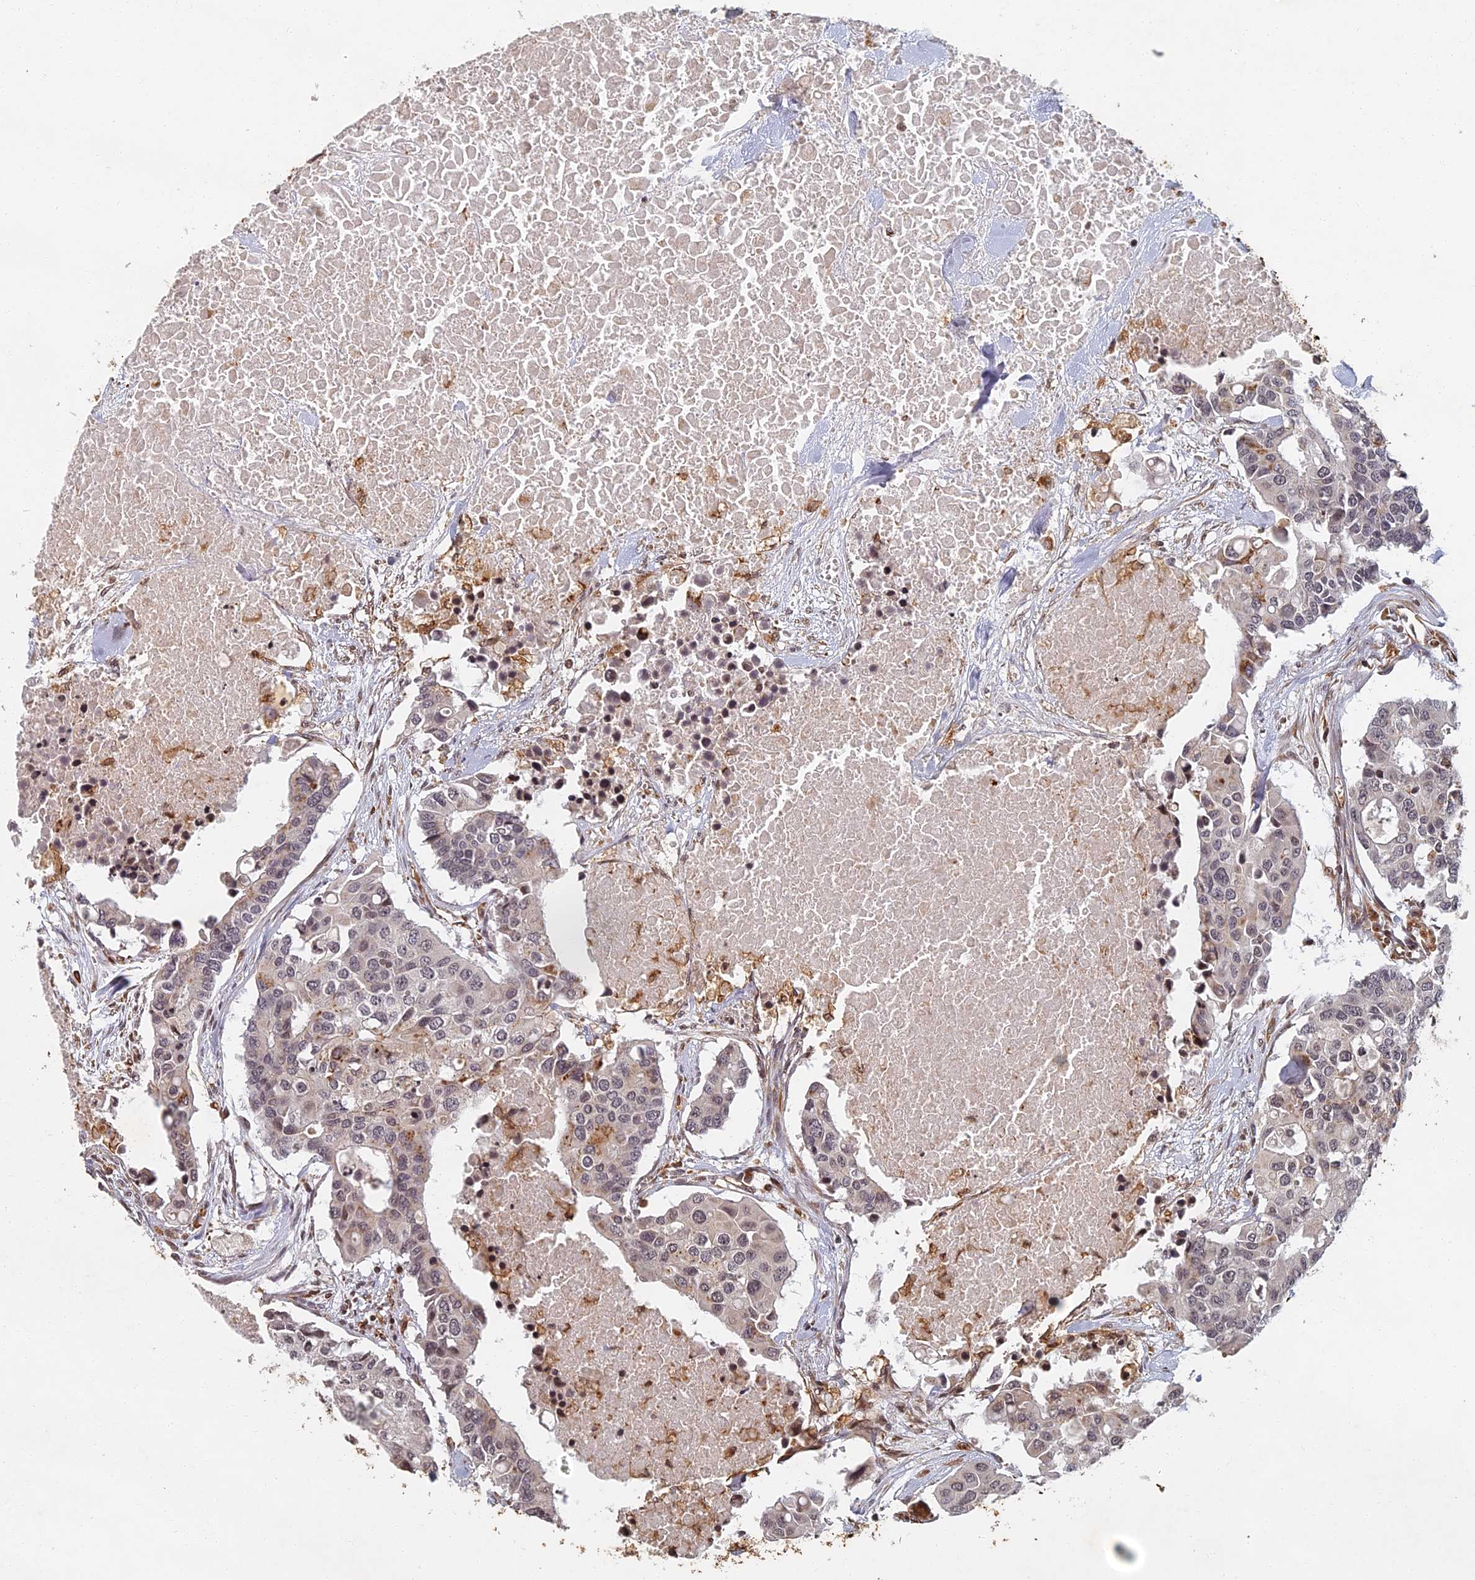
{"staining": {"intensity": "weak", "quantity": "<25%", "location": "nuclear"}, "tissue": "colorectal cancer", "cell_type": "Tumor cells", "image_type": "cancer", "snomed": [{"axis": "morphology", "description": "Adenocarcinoma, NOS"}, {"axis": "topography", "description": "Colon"}], "caption": "This is a micrograph of immunohistochemistry staining of adenocarcinoma (colorectal), which shows no positivity in tumor cells. (DAB immunohistochemistry visualized using brightfield microscopy, high magnification).", "gene": "ABCB10", "patient": {"sex": "male", "age": 77}}